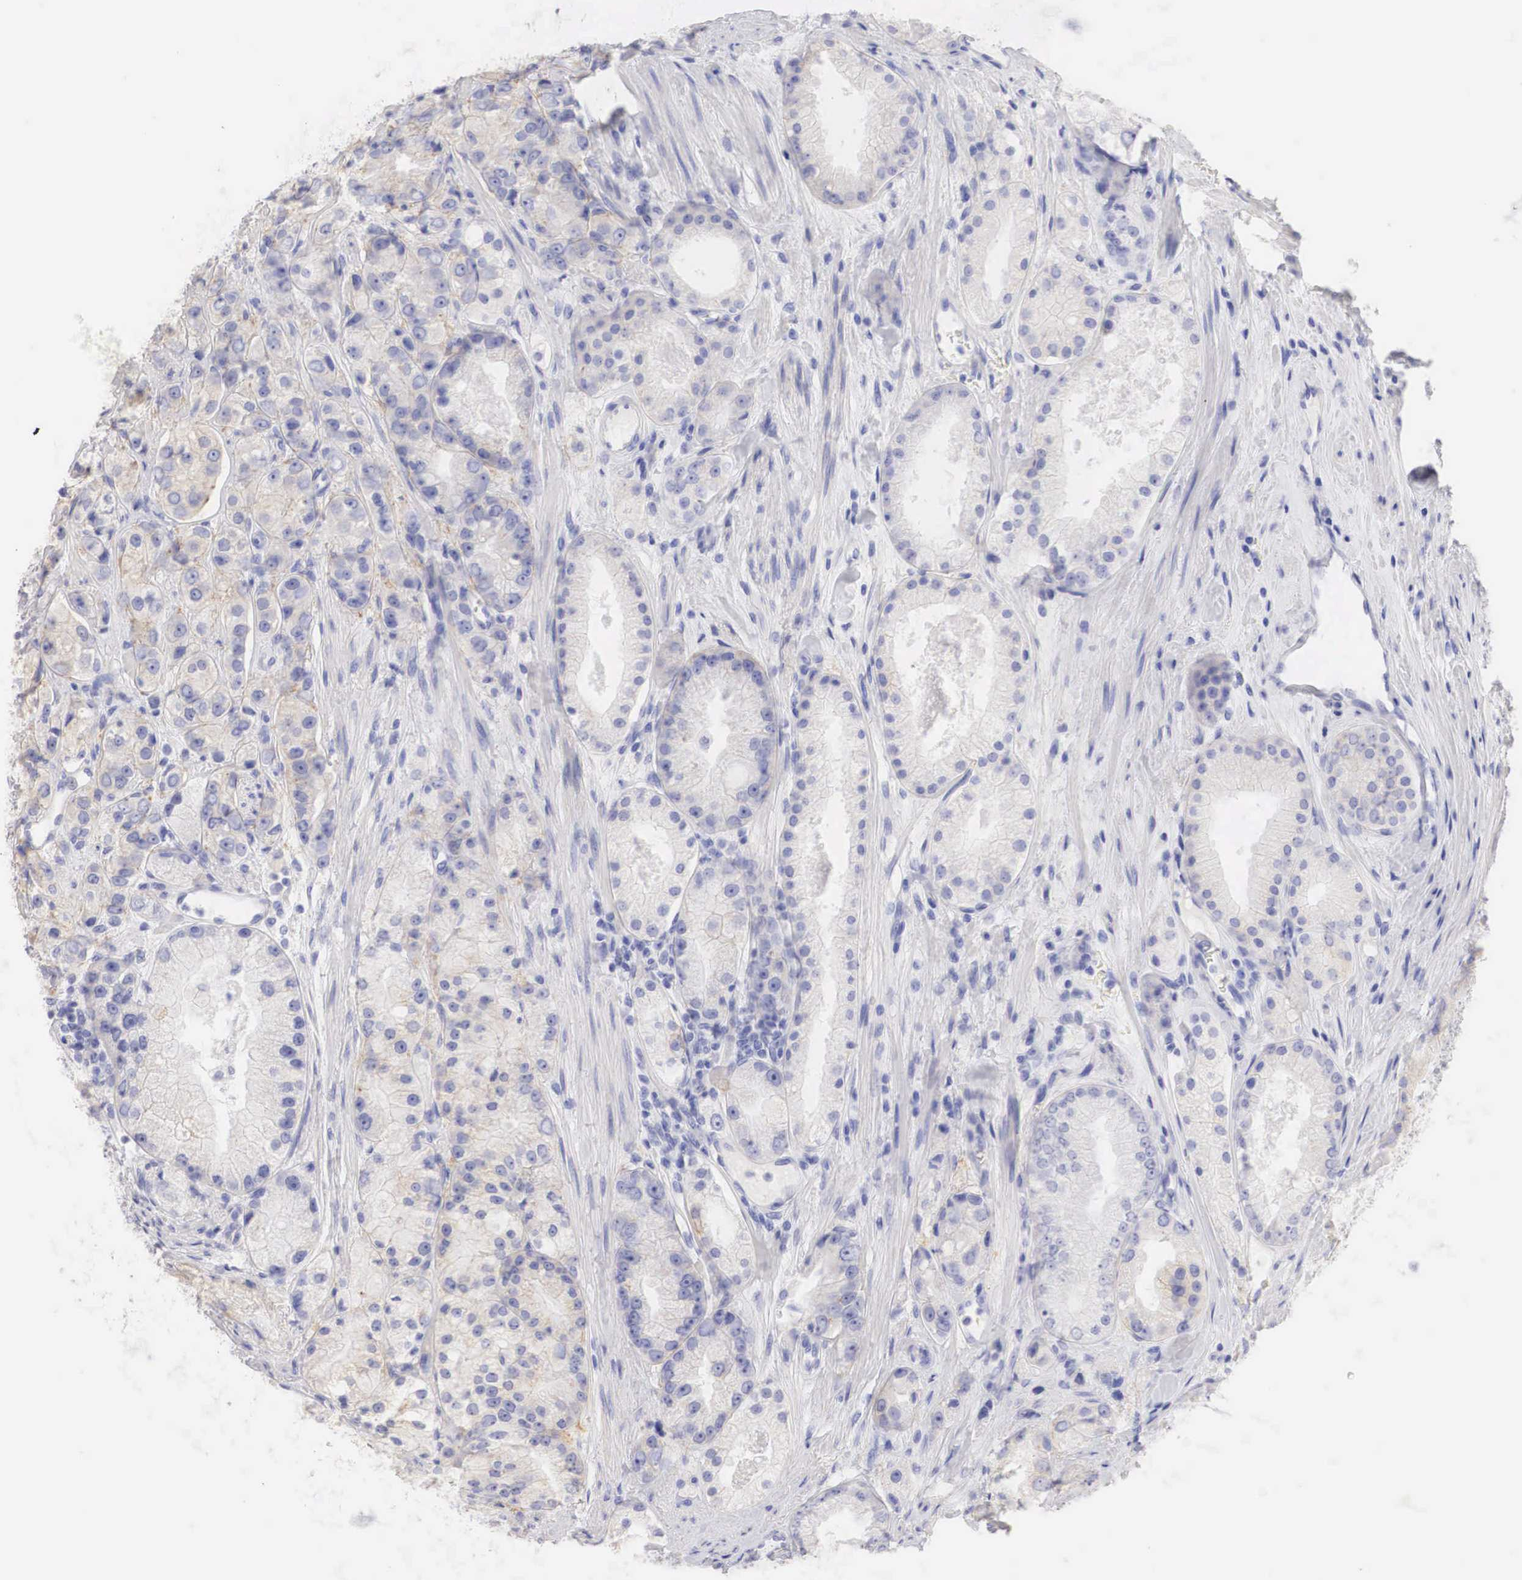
{"staining": {"intensity": "weak", "quantity": ">75%", "location": "cytoplasmic/membranous"}, "tissue": "prostate cancer", "cell_type": "Tumor cells", "image_type": "cancer", "snomed": [{"axis": "morphology", "description": "Adenocarcinoma, Medium grade"}, {"axis": "topography", "description": "Prostate"}], "caption": "Immunohistochemistry (DAB (3,3'-diaminobenzidine)) staining of prostate adenocarcinoma (medium-grade) exhibits weak cytoplasmic/membranous protein positivity in about >75% of tumor cells.", "gene": "ERBB2", "patient": {"sex": "male", "age": 72}}